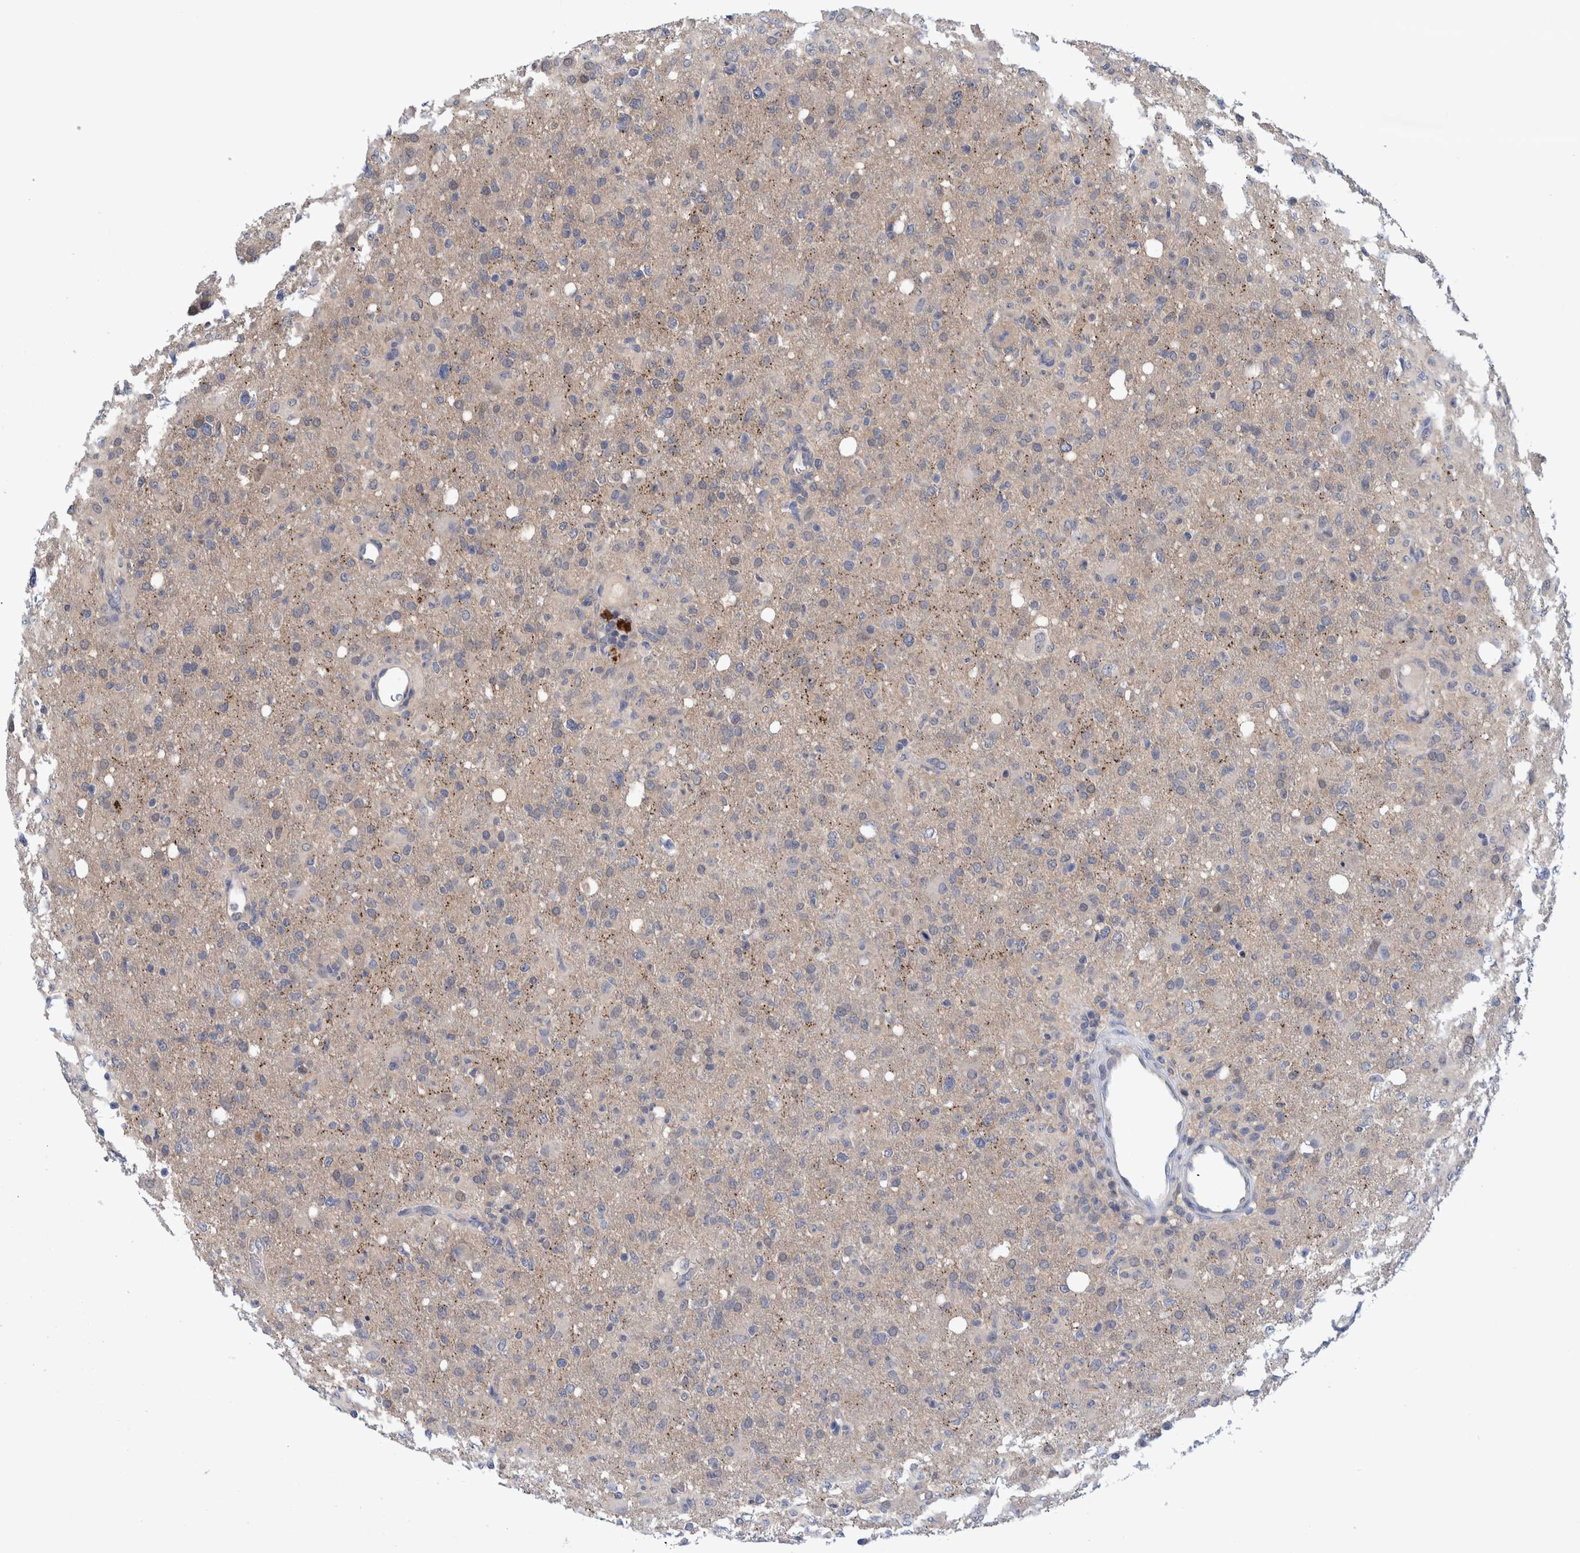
{"staining": {"intensity": "negative", "quantity": "none", "location": "none"}, "tissue": "glioma", "cell_type": "Tumor cells", "image_type": "cancer", "snomed": [{"axis": "morphology", "description": "Glioma, malignant, High grade"}, {"axis": "topography", "description": "Brain"}], "caption": "This micrograph is of glioma stained with immunohistochemistry to label a protein in brown with the nuclei are counter-stained blue. There is no staining in tumor cells.", "gene": "PFAS", "patient": {"sex": "female", "age": 57}}